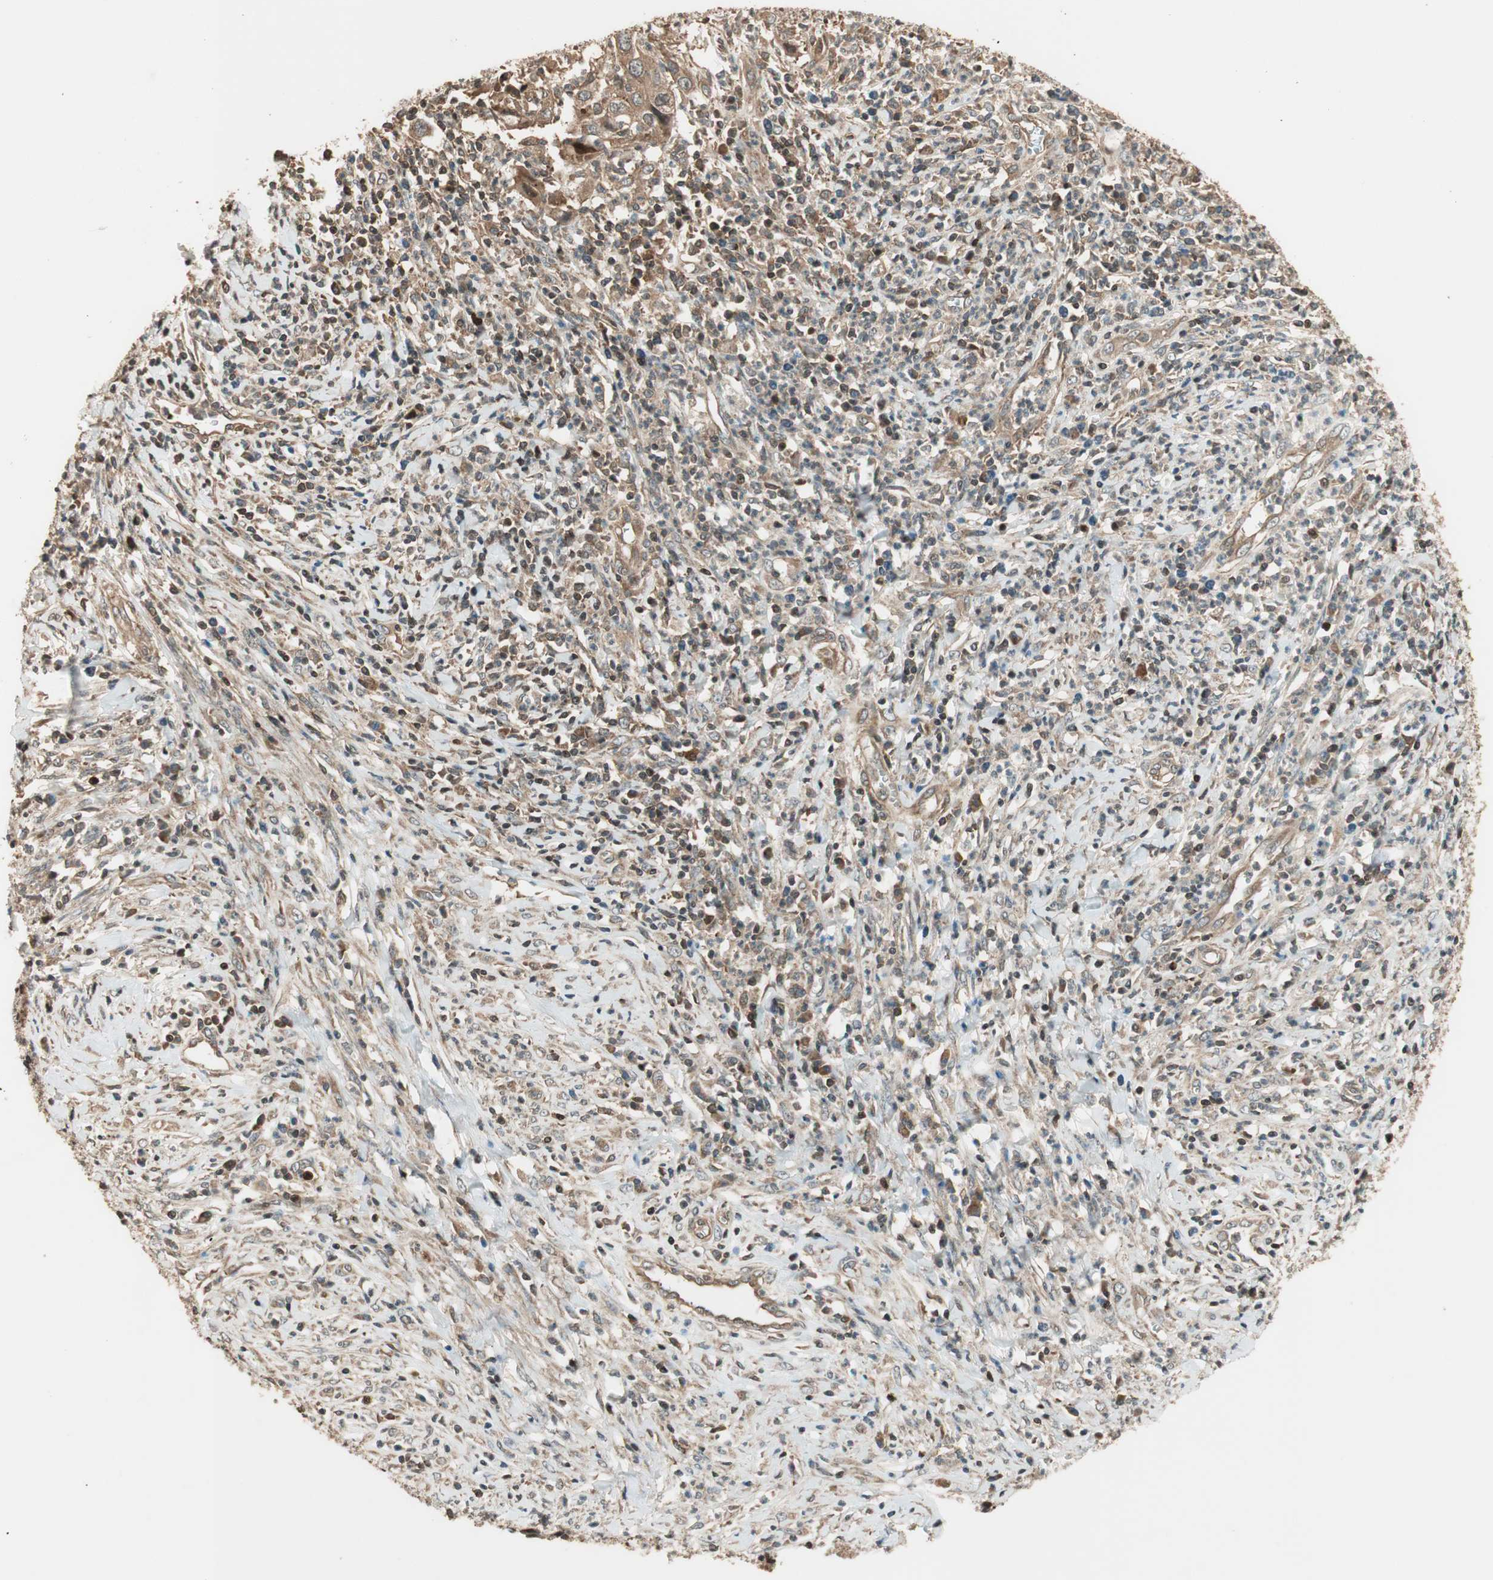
{"staining": {"intensity": "moderate", "quantity": ">75%", "location": "cytoplasmic/membranous"}, "tissue": "cervical cancer", "cell_type": "Tumor cells", "image_type": "cancer", "snomed": [{"axis": "morphology", "description": "Squamous cell carcinoma, NOS"}, {"axis": "topography", "description": "Cervix"}], "caption": "Immunohistochemical staining of cervical cancer (squamous cell carcinoma) displays medium levels of moderate cytoplasmic/membranous expression in about >75% of tumor cells.", "gene": "CNOT4", "patient": {"sex": "female", "age": 32}}